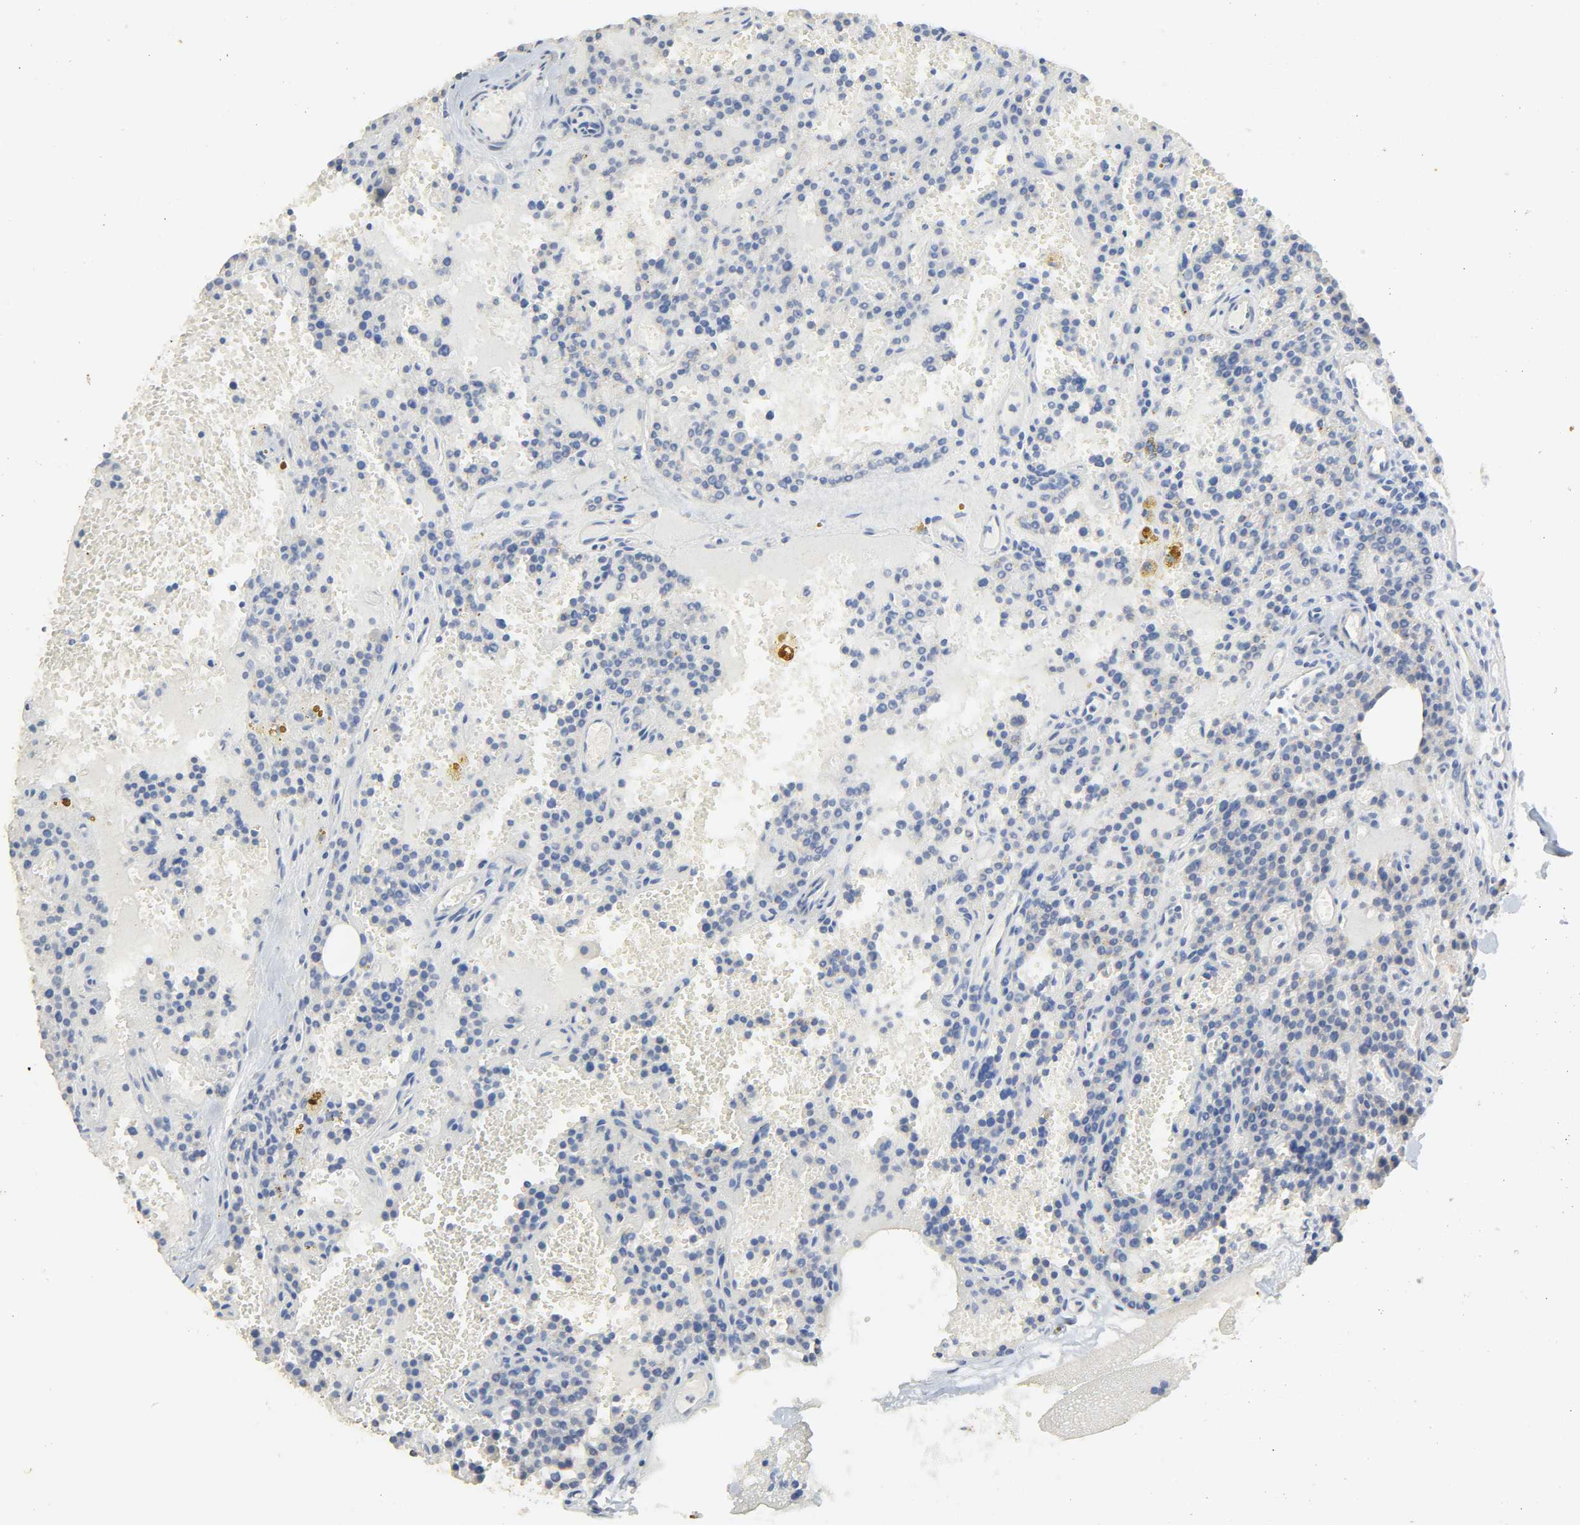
{"staining": {"intensity": "weak", "quantity": ">75%", "location": "cytoplasmic/membranous"}, "tissue": "parathyroid gland", "cell_type": "Glandular cells", "image_type": "normal", "snomed": [{"axis": "morphology", "description": "Normal tissue, NOS"}, {"axis": "topography", "description": "Parathyroid gland"}], "caption": "Immunohistochemical staining of unremarkable parathyroid gland shows weak cytoplasmic/membranous protein positivity in about >75% of glandular cells. The staining is performed using DAB brown chromogen to label protein expression. The nuclei are counter-stained blue using hematoxylin.", "gene": "CAMK2A", "patient": {"sex": "male", "age": 25}}